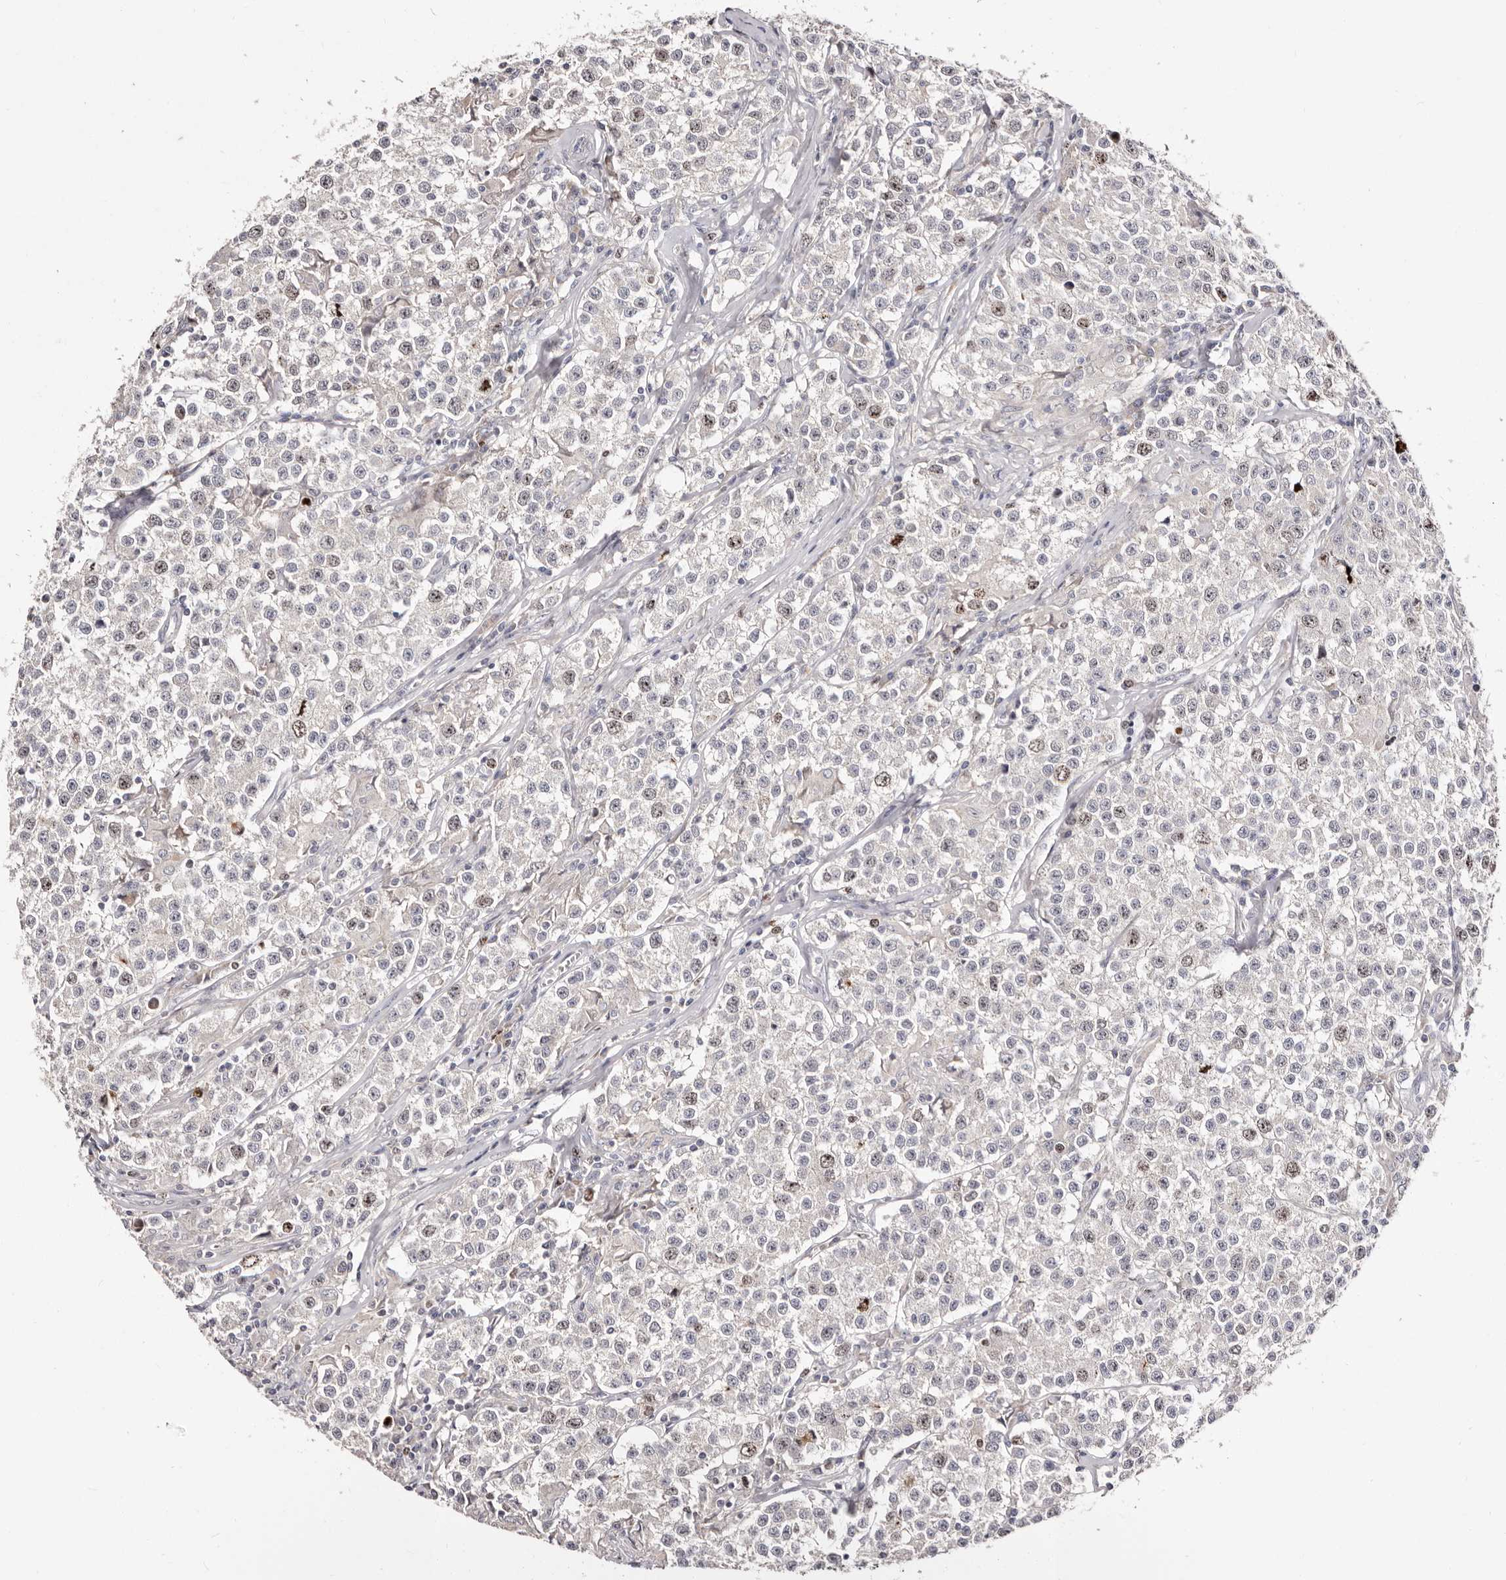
{"staining": {"intensity": "moderate", "quantity": "<25%", "location": "nuclear"}, "tissue": "testis cancer", "cell_type": "Tumor cells", "image_type": "cancer", "snomed": [{"axis": "morphology", "description": "Seminoma, NOS"}, {"axis": "morphology", "description": "Carcinoma, Embryonal, NOS"}, {"axis": "topography", "description": "Testis"}], "caption": "Protein expression analysis of human testis cancer reveals moderate nuclear positivity in about <25% of tumor cells.", "gene": "CDCA8", "patient": {"sex": "male", "age": 43}}